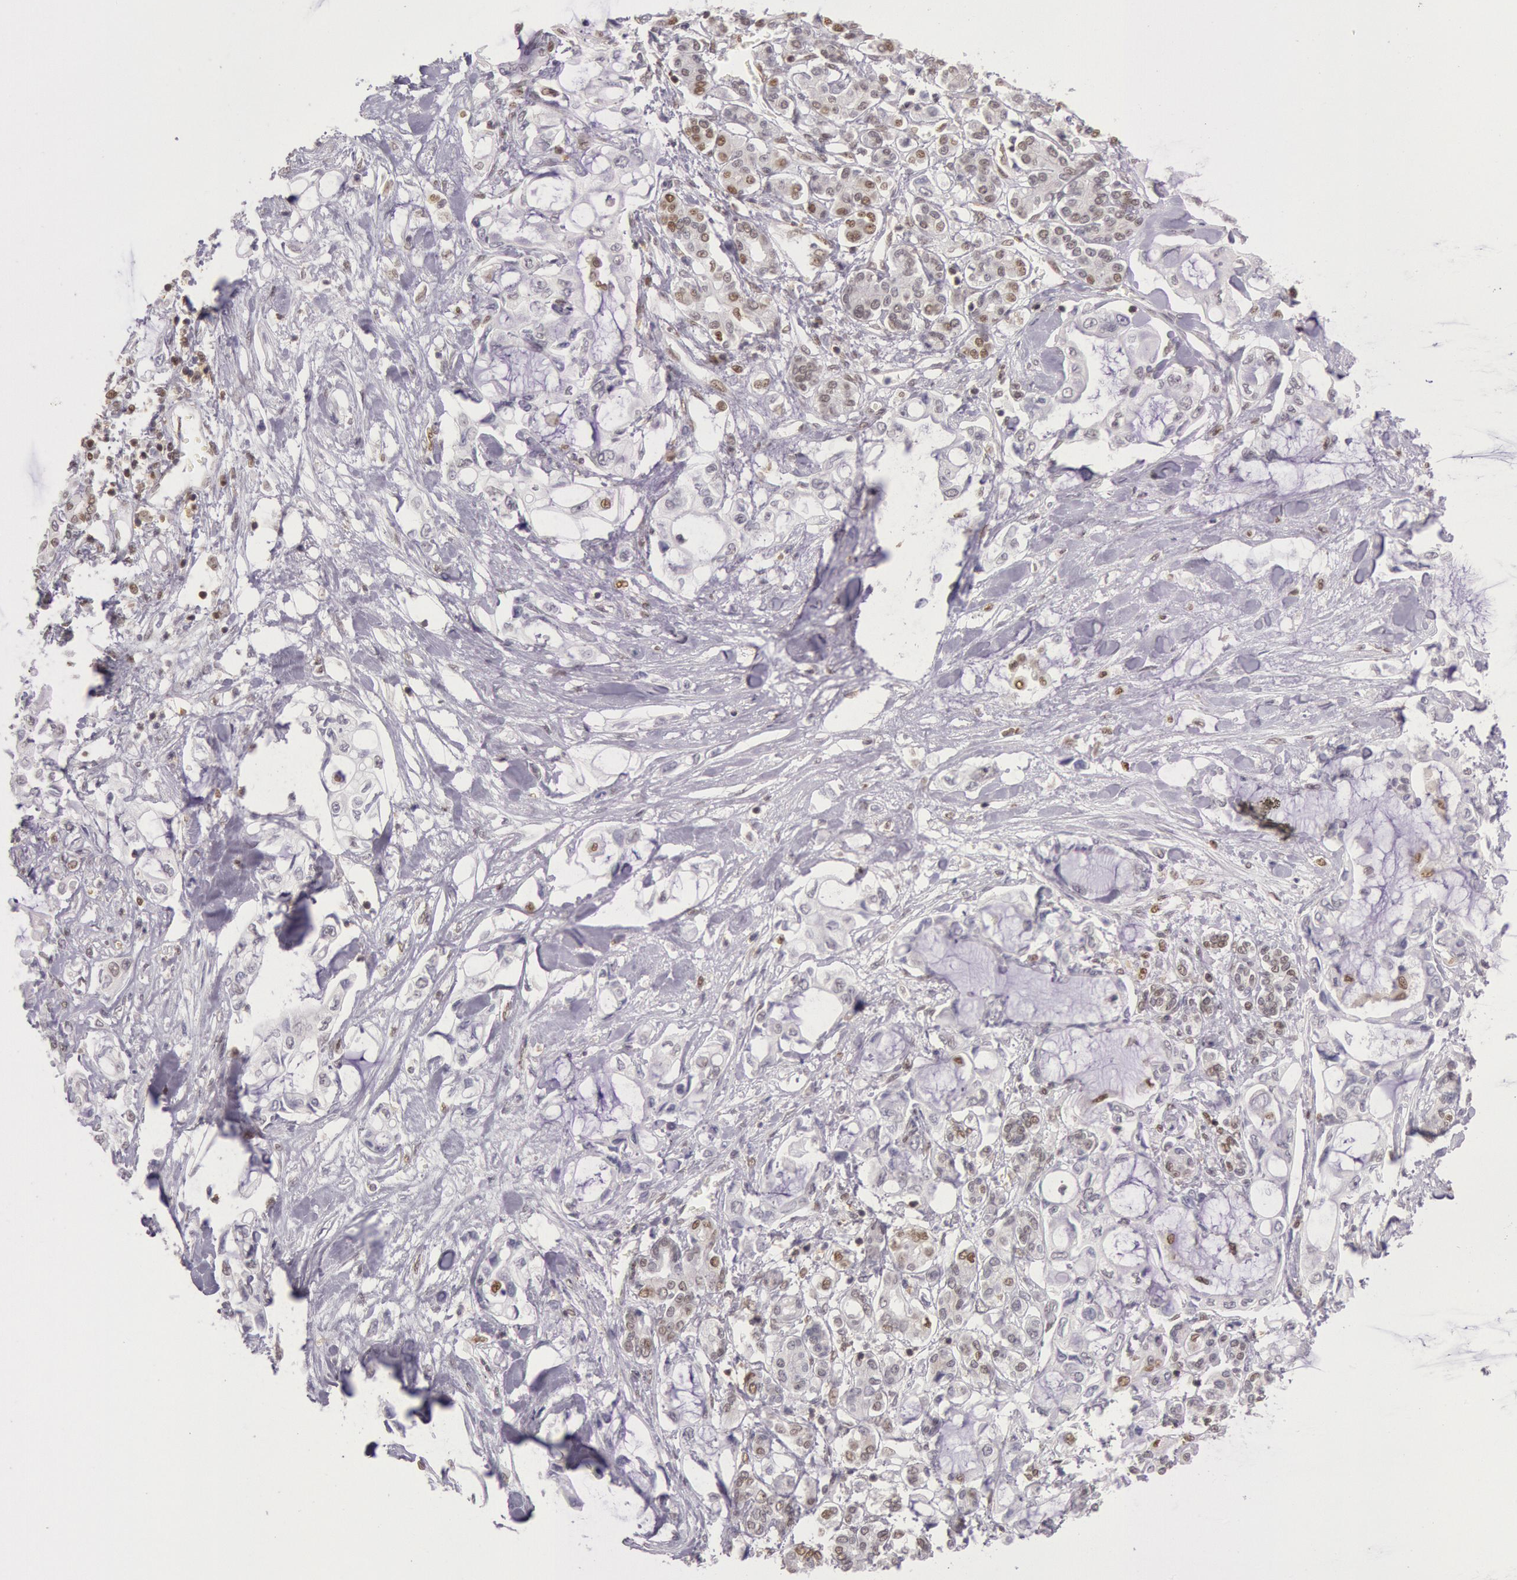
{"staining": {"intensity": "weak", "quantity": "25%-75%", "location": "nuclear"}, "tissue": "pancreatic cancer", "cell_type": "Tumor cells", "image_type": "cancer", "snomed": [{"axis": "morphology", "description": "Adenocarcinoma, NOS"}, {"axis": "topography", "description": "Pancreas"}], "caption": "Immunohistochemical staining of pancreatic adenocarcinoma shows low levels of weak nuclear expression in about 25%-75% of tumor cells.", "gene": "ESS2", "patient": {"sex": "female", "age": 70}}